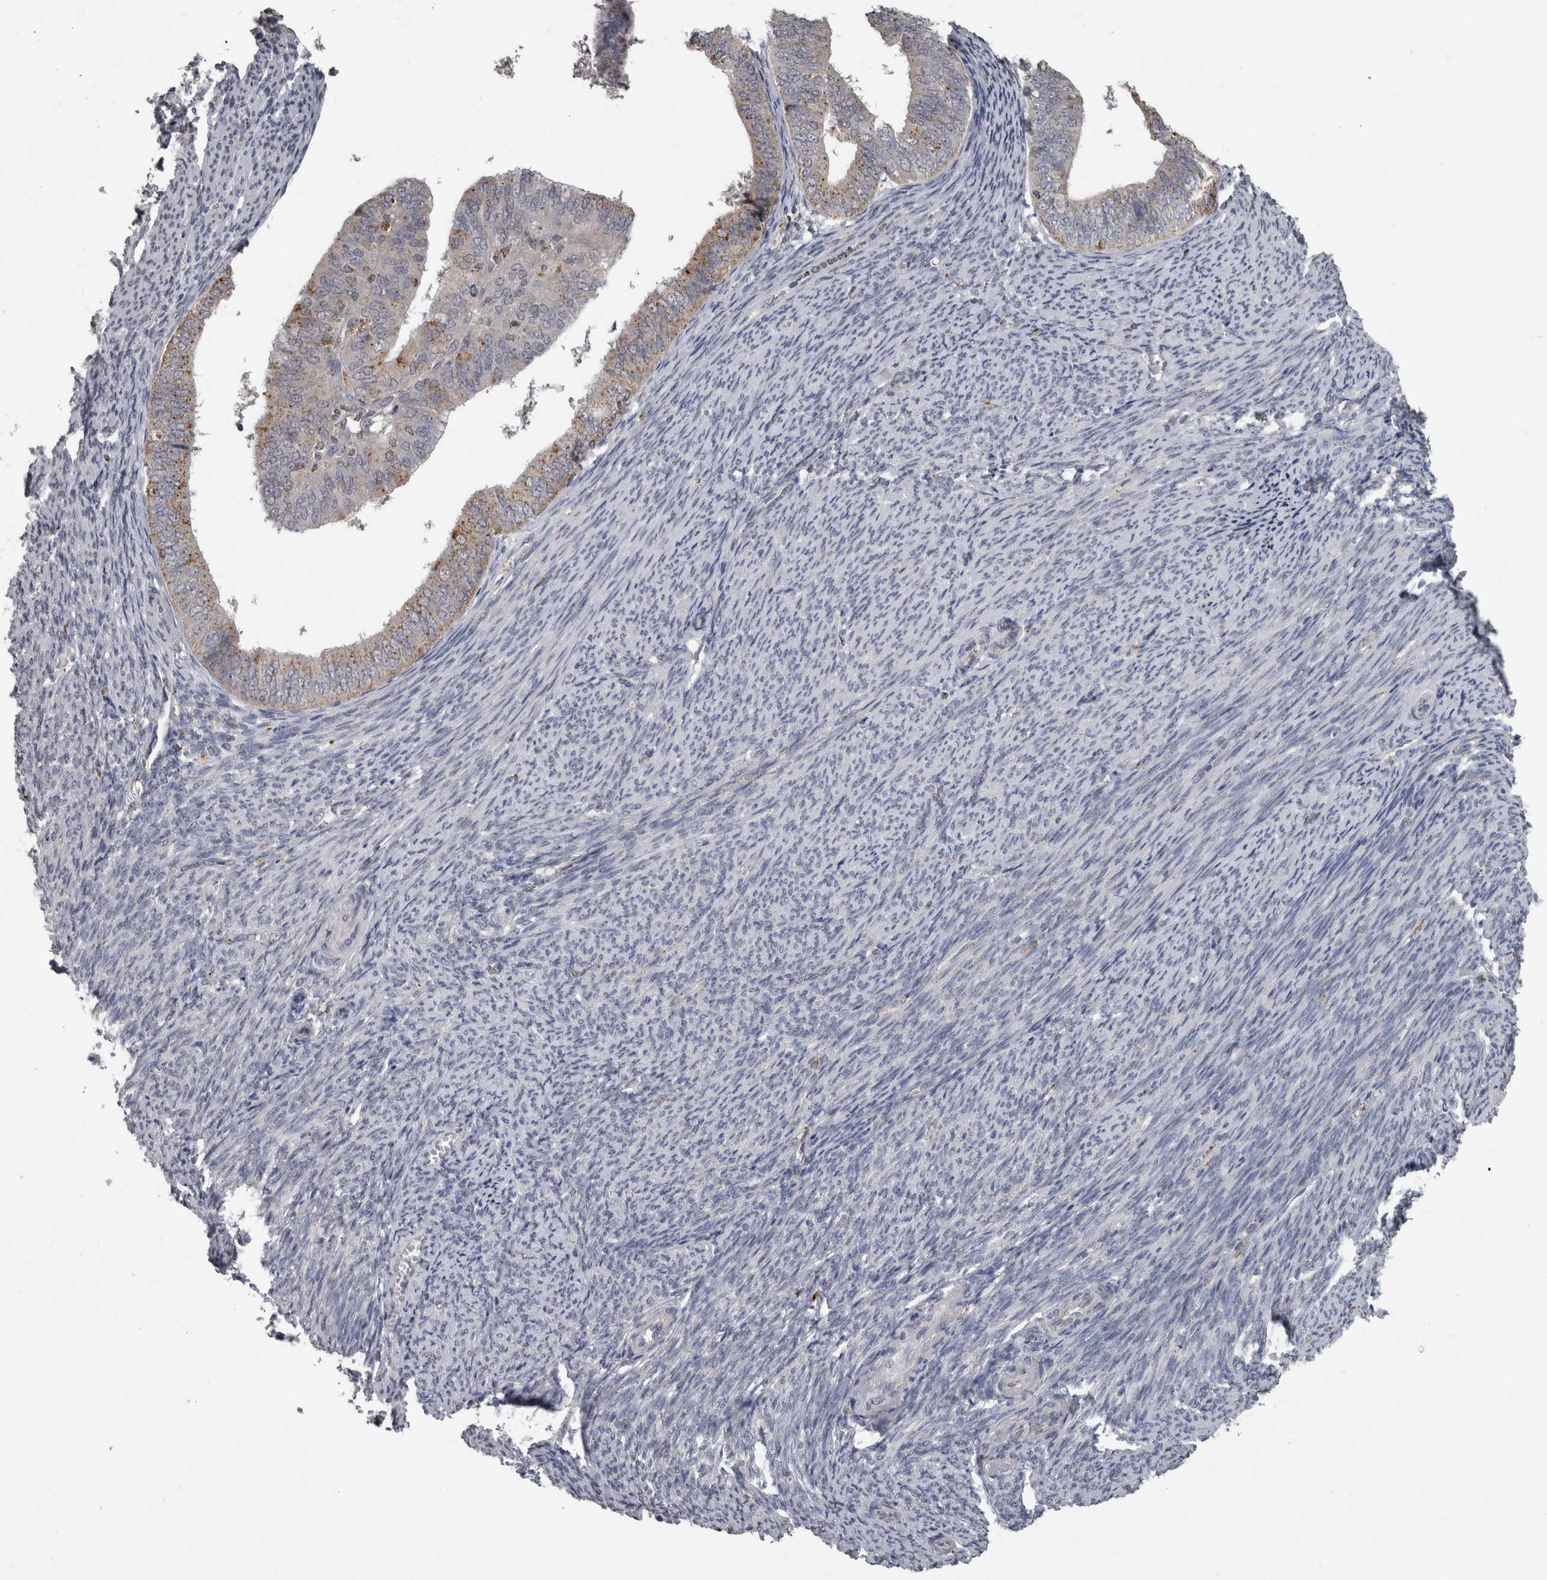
{"staining": {"intensity": "moderate", "quantity": "<25%", "location": "cytoplasmic/membranous"}, "tissue": "endometrial cancer", "cell_type": "Tumor cells", "image_type": "cancer", "snomed": [{"axis": "morphology", "description": "Adenocarcinoma, NOS"}, {"axis": "topography", "description": "Endometrium"}], "caption": "Moderate cytoplasmic/membranous protein expression is appreciated in approximately <25% of tumor cells in endometrial cancer (adenocarcinoma).", "gene": "NAAA", "patient": {"sex": "female", "age": 63}}